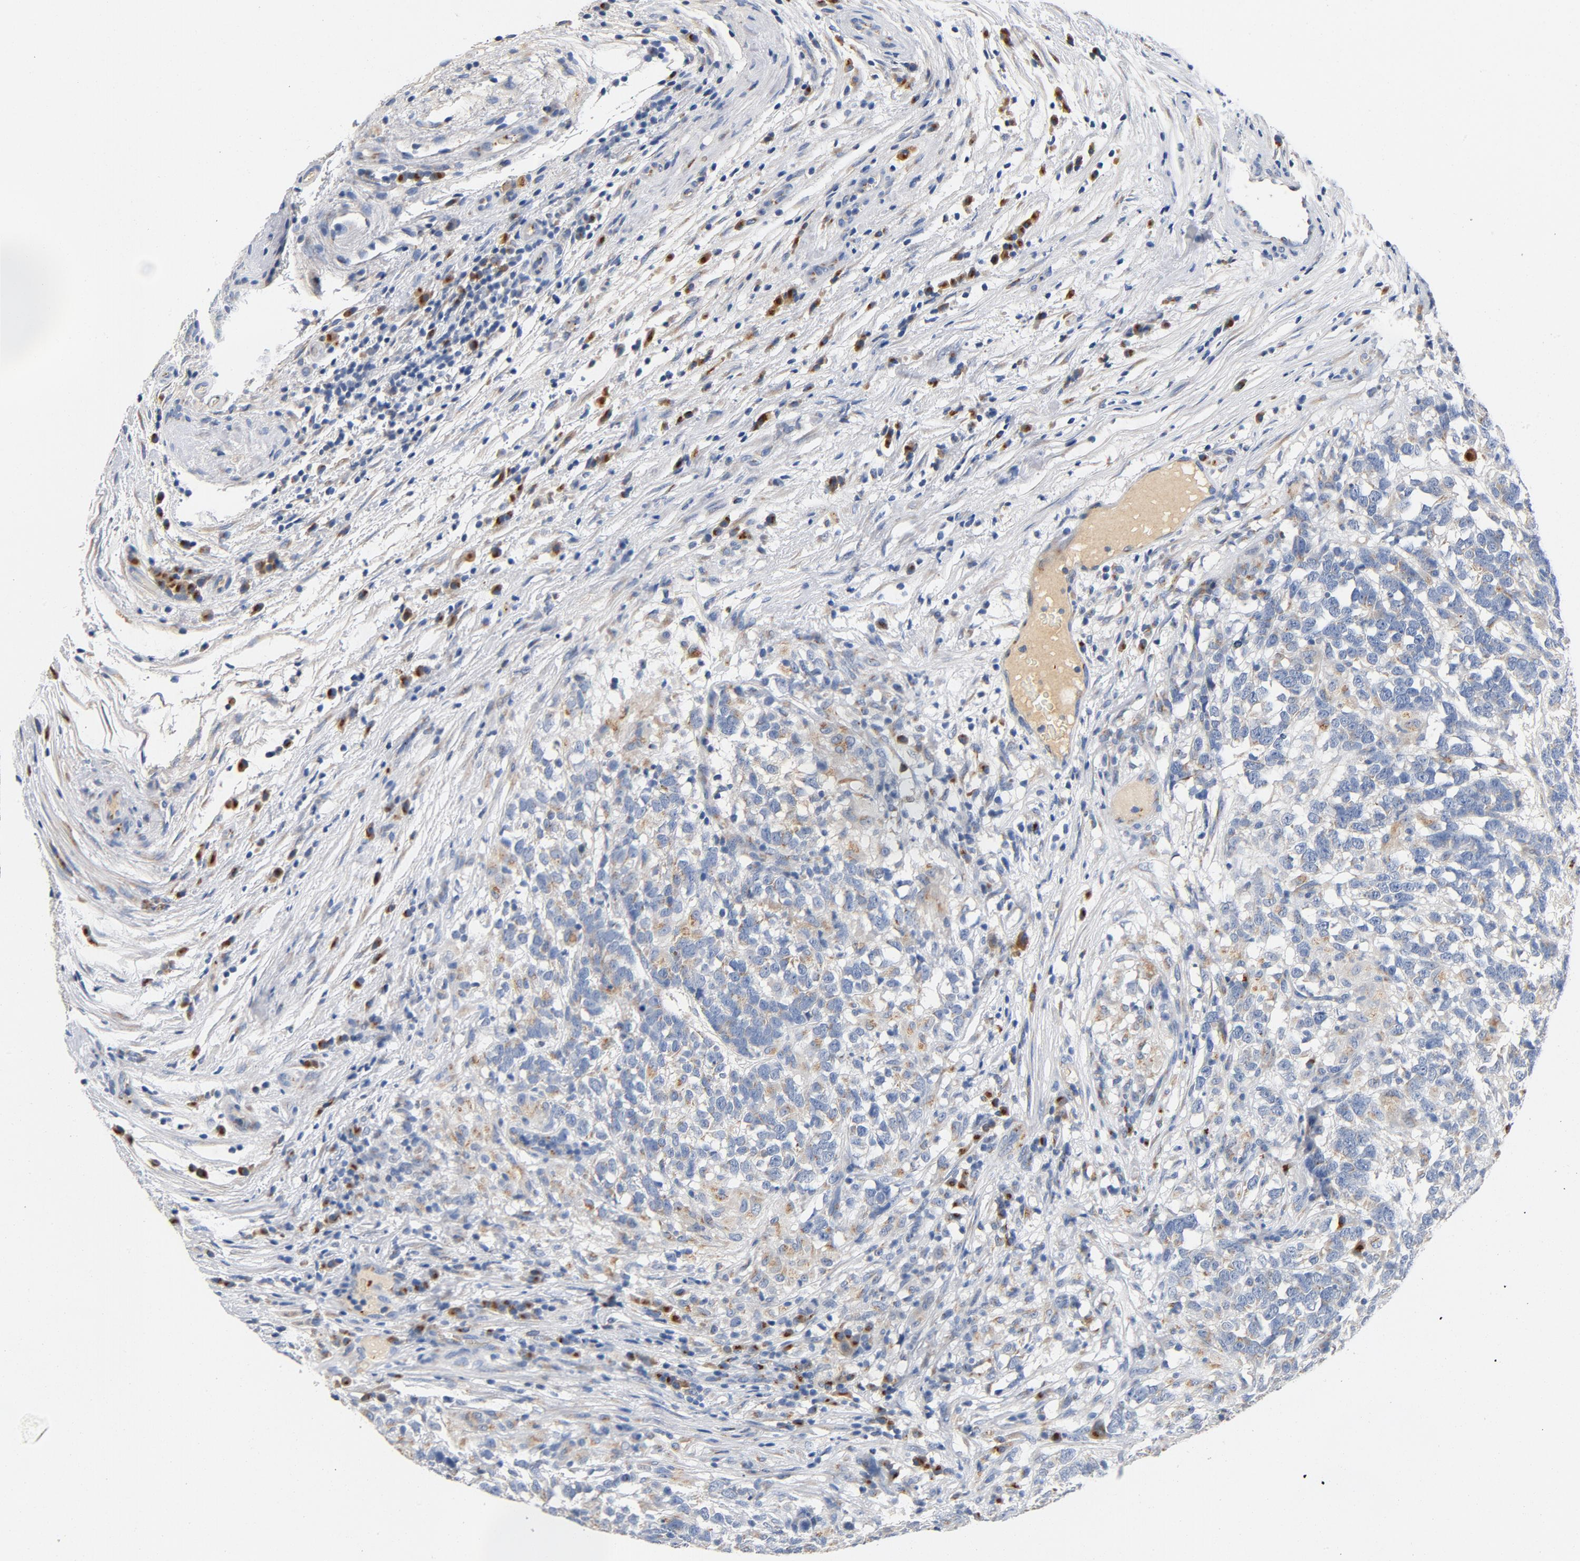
{"staining": {"intensity": "negative", "quantity": "none", "location": "none"}, "tissue": "testis cancer", "cell_type": "Tumor cells", "image_type": "cancer", "snomed": [{"axis": "morphology", "description": "Carcinoma, Embryonal, NOS"}, {"axis": "topography", "description": "Testis"}], "caption": "DAB (3,3'-diaminobenzidine) immunohistochemical staining of human testis embryonal carcinoma displays no significant expression in tumor cells. The staining was performed using DAB (3,3'-diaminobenzidine) to visualize the protein expression in brown, while the nuclei were stained in blue with hematoxylin (Magnification: 20x).", "gene": "LMAN2", "patient": {"sex": "male", "age": 26}}